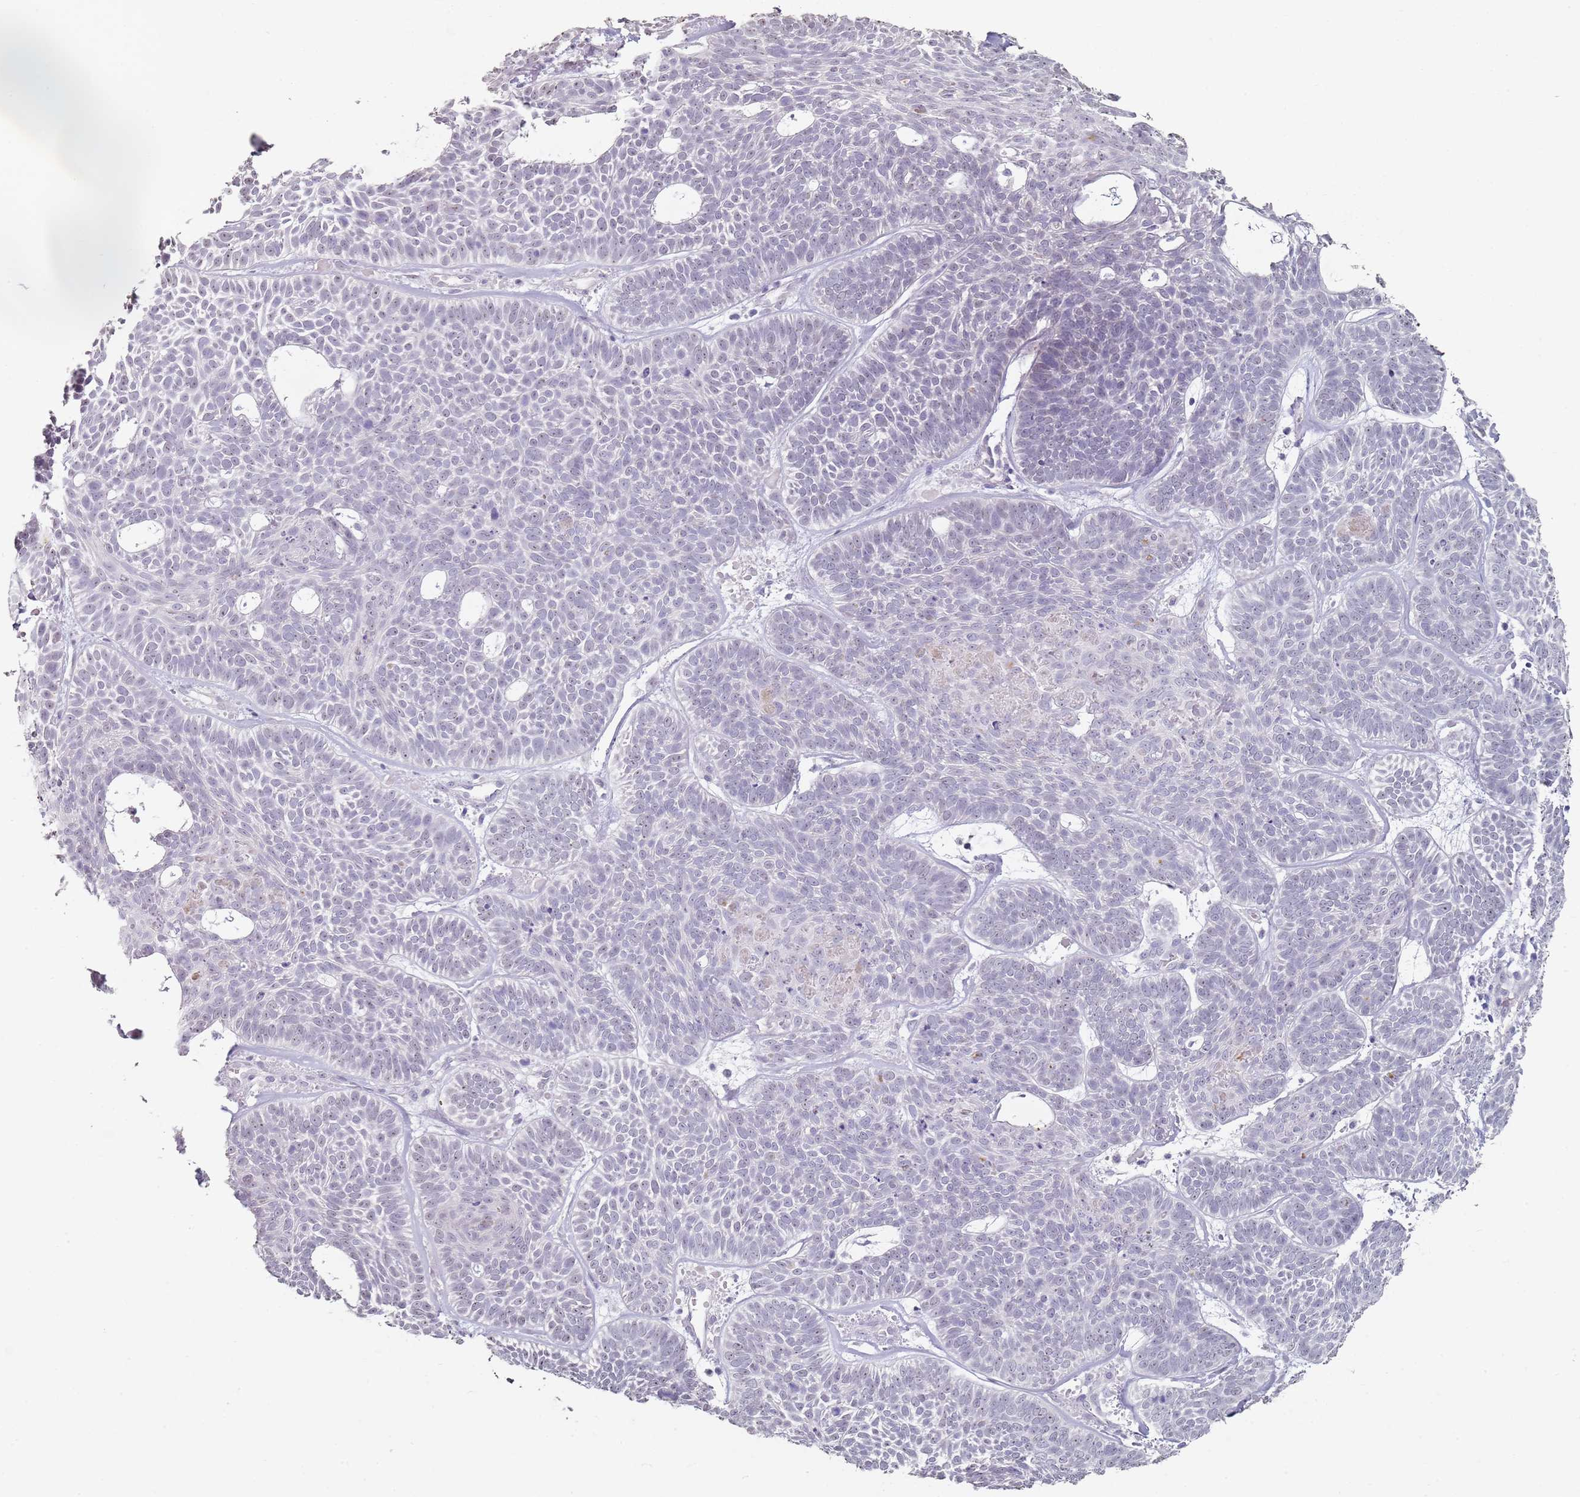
{"staining": {"intensity": "negative", "quantity": "none", "location": "none"}, "tissue": "skin cancer", "cell_type": "Tumor cells", "image_type": "cancer", "snomed": [{"axis": "morphology", "description": "Basal cell carcinoma"}, {"axis": "topography", "description": "Skin"}], "caption": "Immunohistochemistry histopathology image of human skin basal cell carcinoma stained for a protein (brown), which displays no expression in tumor cells. The staining was performed using DAB (3,3'-diaminobenzidine) to visualize the protein expression in brown, while the nuclei were stained in blue with hematoxylin (Magnification: 20x).", "gene": "DNAH11", "patient": {"sex": "male", "age": 85}}